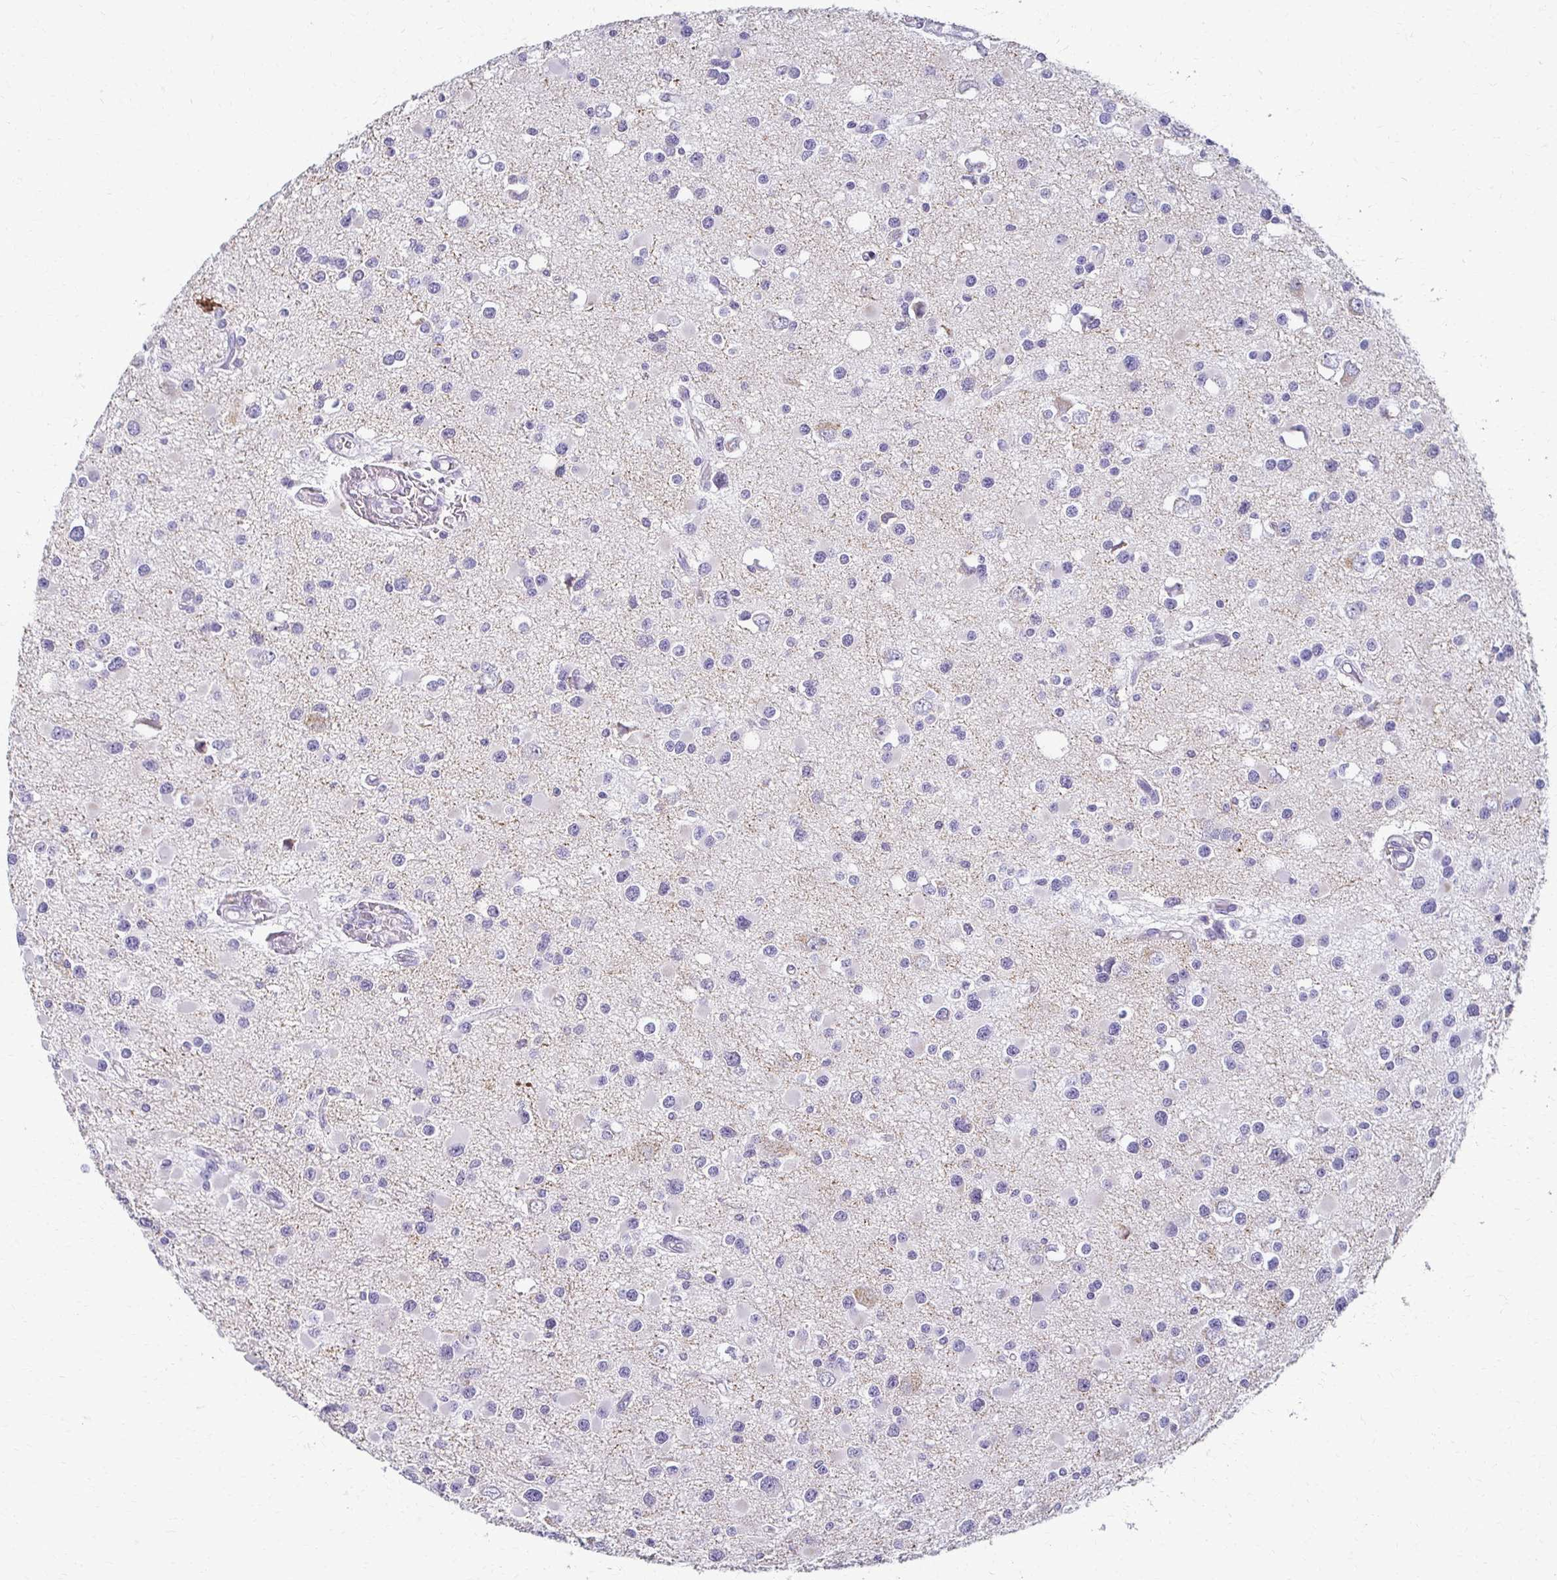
{"staining": {"intensity": "negative", "quantity": "none", "location": "none"}, "tissue": "glioma", "cell_type": "Tumor cells", "image_type": "cancer", "snomed": [{"axis": "morphology", "description": "Glioma, malignant, High grade"}, {"axis": "topography", "description": "Brain"}], "caption": "DAB immunohistochemical staining of human malignant high-grade glioma exhibits no significant staining in tumor cells.", "gene": "FCGR2B", "patient": {"sex": "male", "age": 54}}